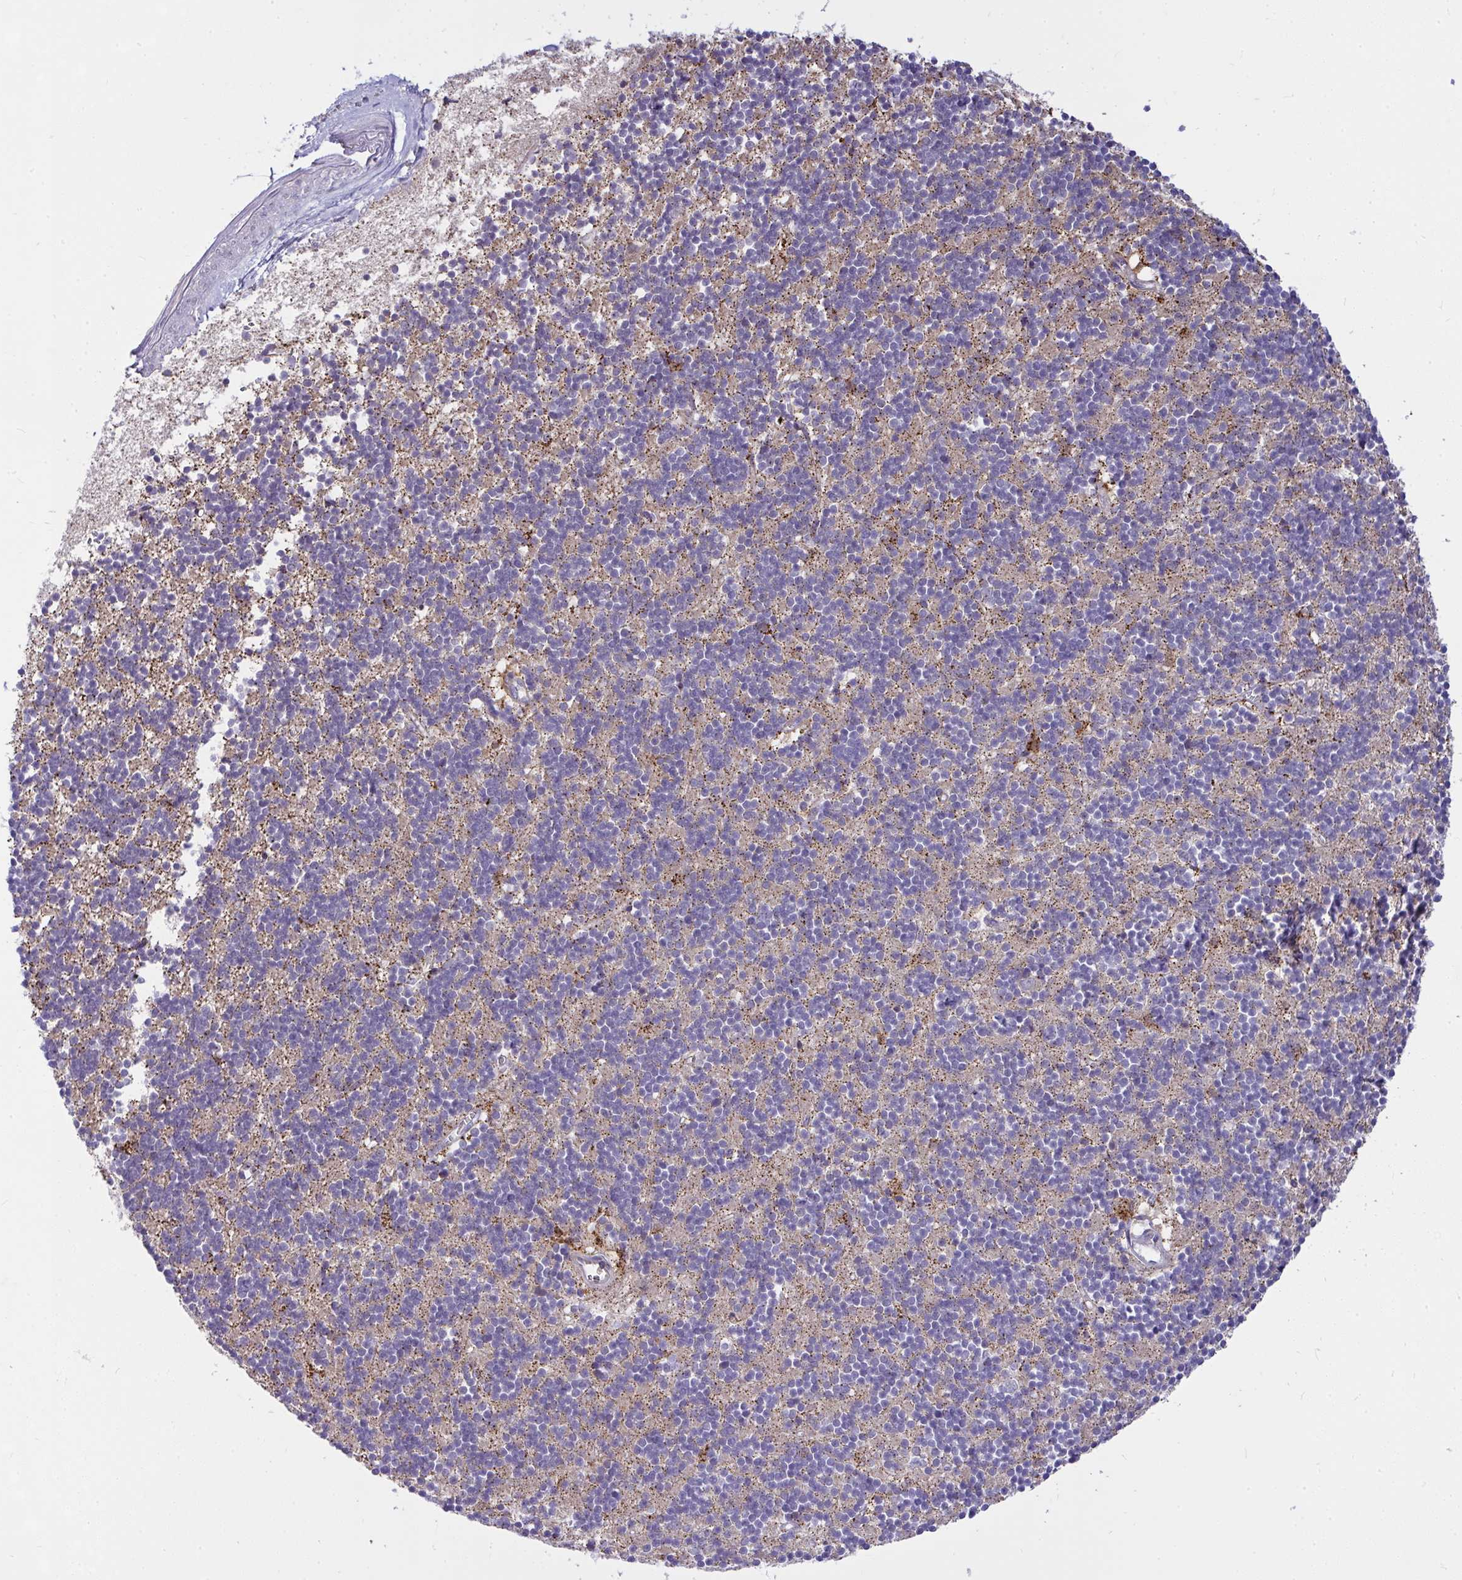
{"staining": {"intensity": "moderate", "quantity": "25%-75%", "location": "cytoplasmic/membranous"}, "tissue": "cerebellum", "cell_type": "Cells in granular layer", "image_type": "normal", "snomed": [{"axis": "morphology", "description": "Normal tissue, NOS"}, {"axis": "topography", "description": "Cerebellum"}], "caption": "High-power microscopy captured an immunohistochemistry micrograph of normal cerebellum, revealing moderate cytoplasmic/membranous staining in about 25%-75% of cells in granular layer.", "gene": "CEP63", "patient": {"sex": "male", "age": 54}}